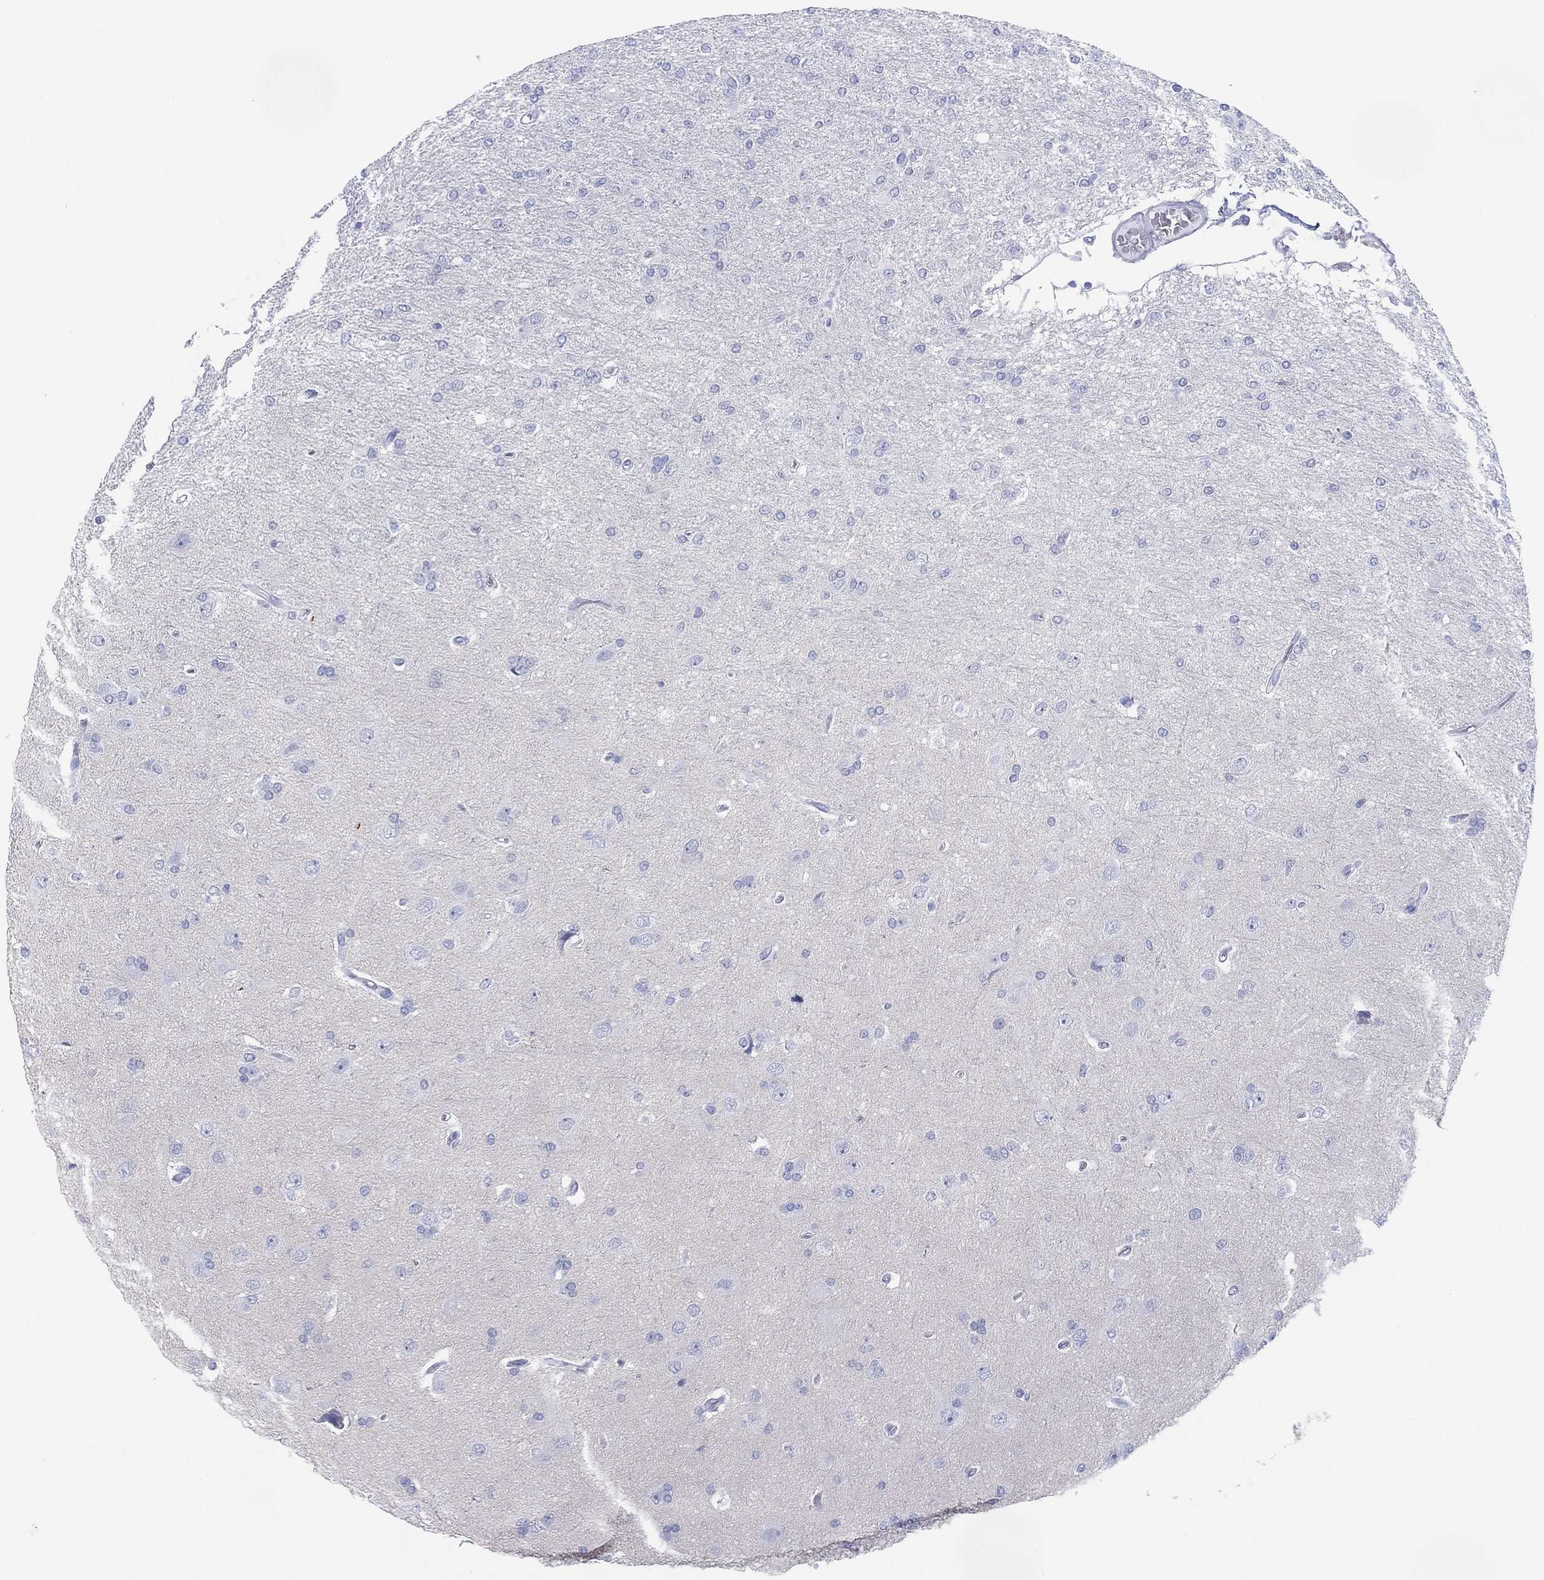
{"staining": {"intensity": "negative", "quantity": "none", "location": "none"}, "tissue": "glioma", "cell_type": "Tumor cells", "image_type": "cancer", "snomed": [{"axis": "morphology", "description": "Glioma, malignant, High grade"}, {"axis": "topography", "description": "Cerebral cortex"}], "caption": "A photomicrograph of human malignant glioma (high-grade) is negative for staining in tumor cells.", "gene": "DSG1", "patient": {"sex": "male", "age": 70}}